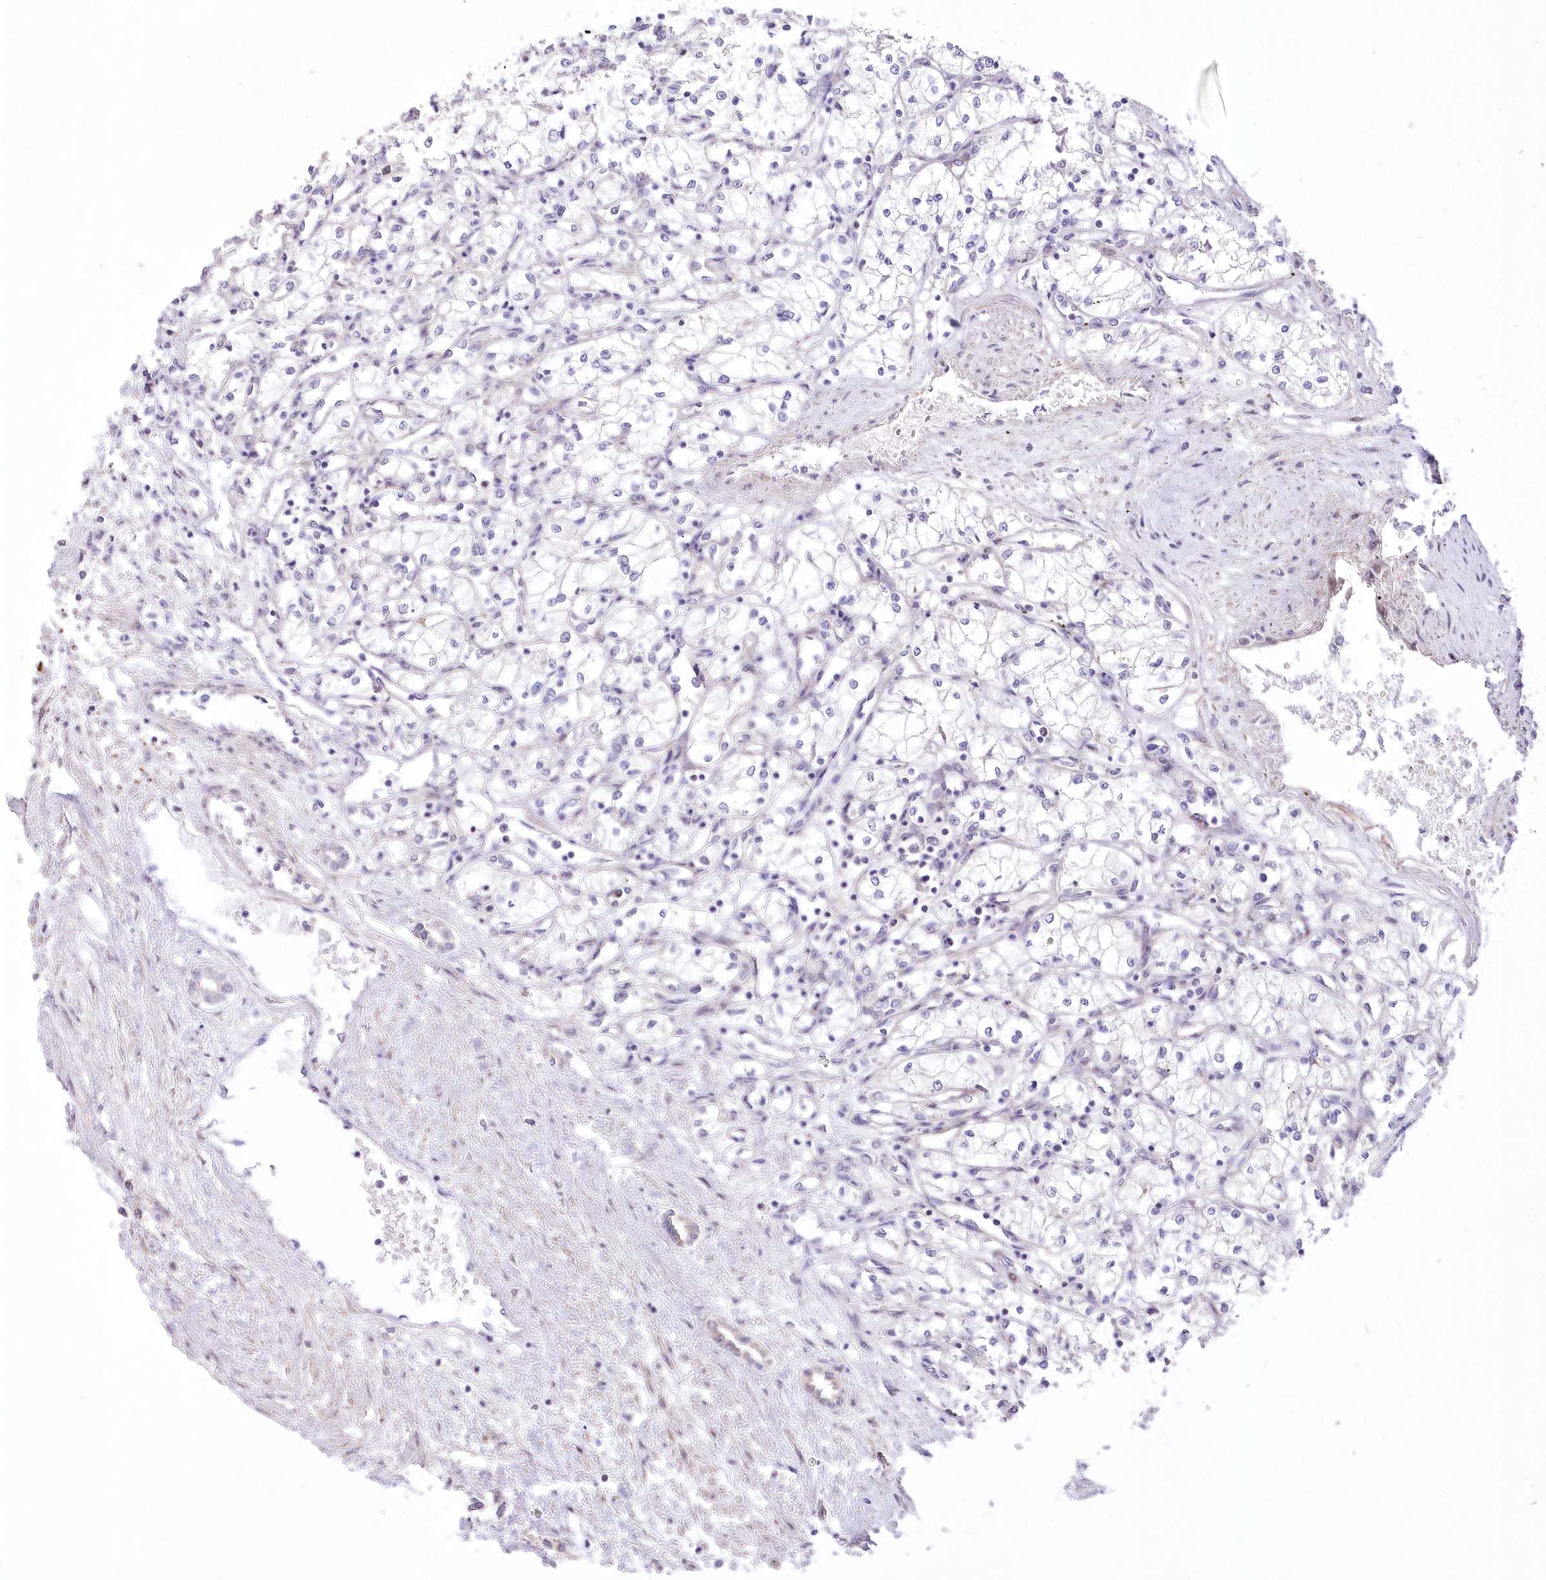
{"staining": {"intensity": "negative", "quantity": "none", "location": "none"}, "tissue": "renal cancer", "cell_type": "Tumor cells", "image_type": "cancer", "snomed": [{"axis": "morphology", "description": "Adenocarcinoma, NOS"}, {"axis": "topography", "description": "Kidney"}], "caption": "Immunohistochemistry photomicrograph of neoplastic tissue: human renal adenocarcinoma stained with DAB displays no significant protein staining in tumor cells. (Brightfield microscopy of DAB IHC at high magnification).", "gene": "FAM241B", "patient": {"sex": "male", "age": 59}}